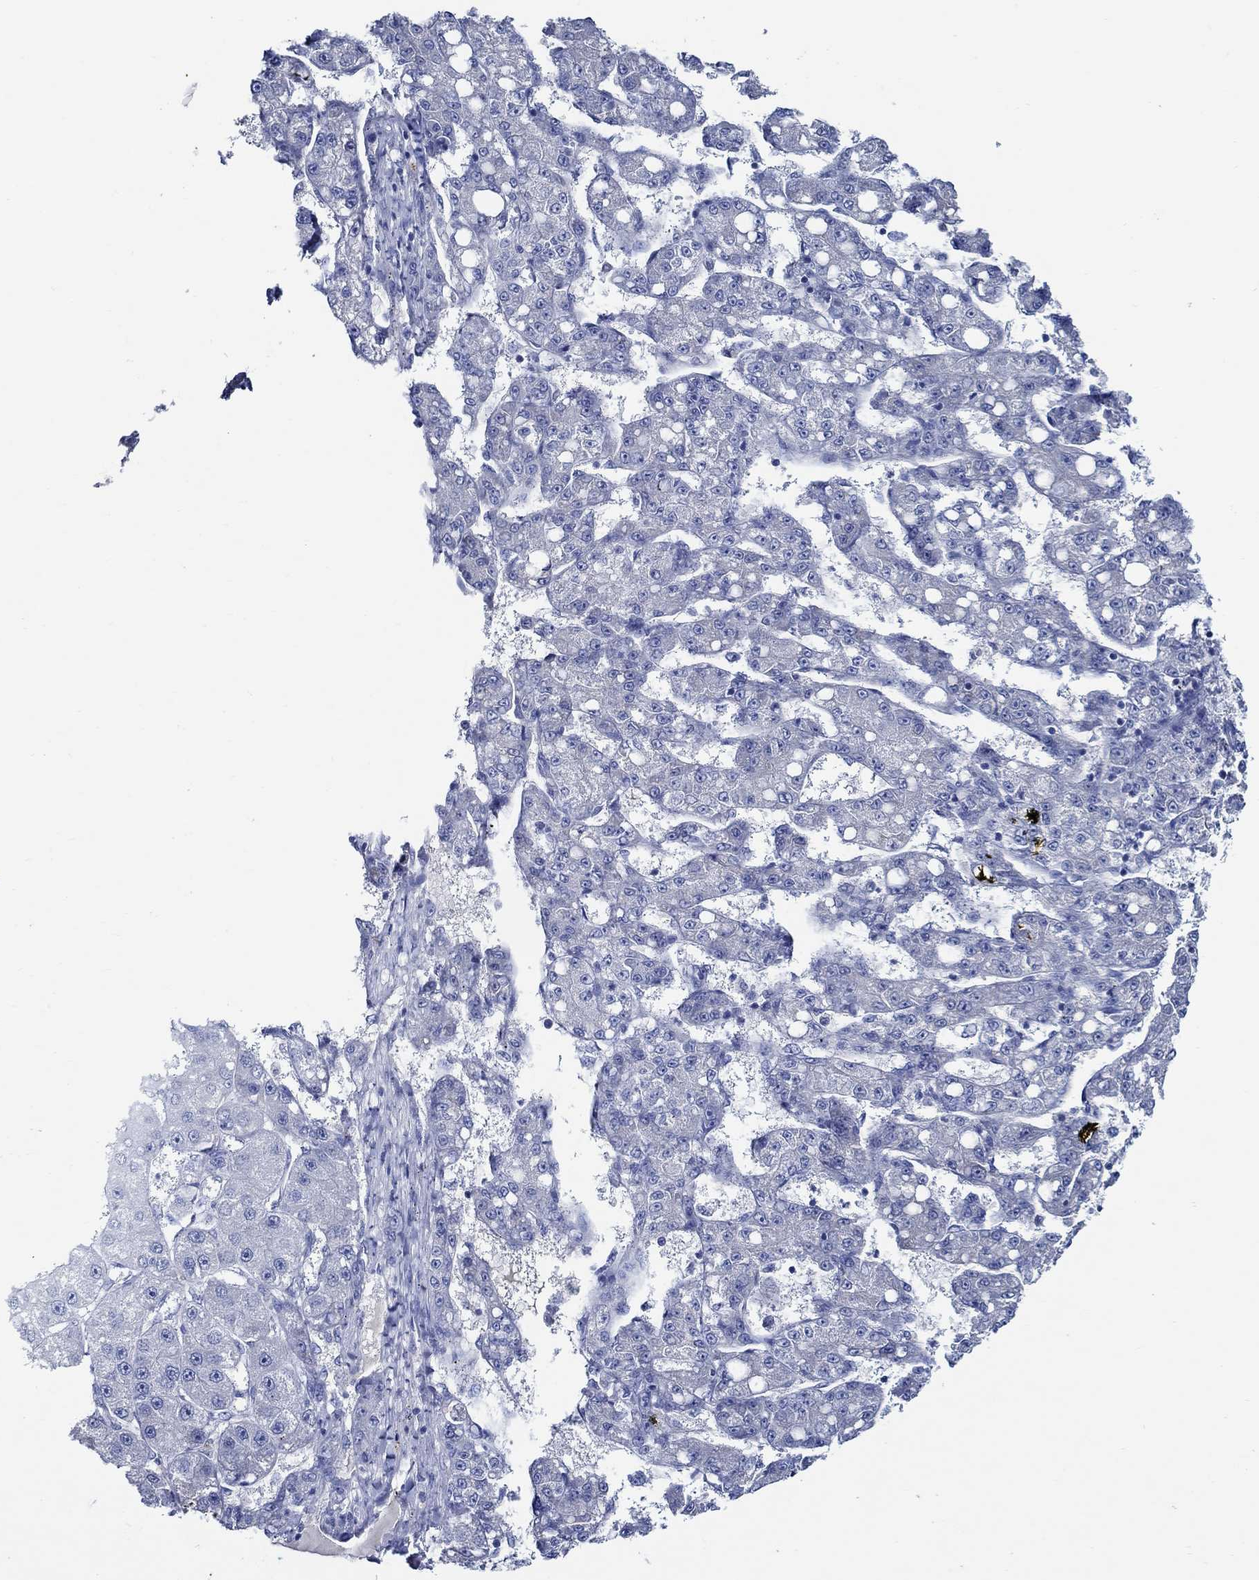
{"staining": {"intensity": "negative", "quantity": "none", "location": "none"}, "tissue": "liver cancer", "cell_type": "Tumor cells", "image_type": "cancer", "snomed": [{"axis": "morphology", "description": "Carcinoma, Hepatocellular, NOS"}, {"axis": "topography", "description": "Liver"}], "caption": "Histopathology image shows no protein positivity in tumor cells of liver hepatocellular carcinoma tissue. (DAB immunohistochemistry (IHC), high magnification).", "gene": "SKOR1", "patient": {"sex": "female", "age": 65}}